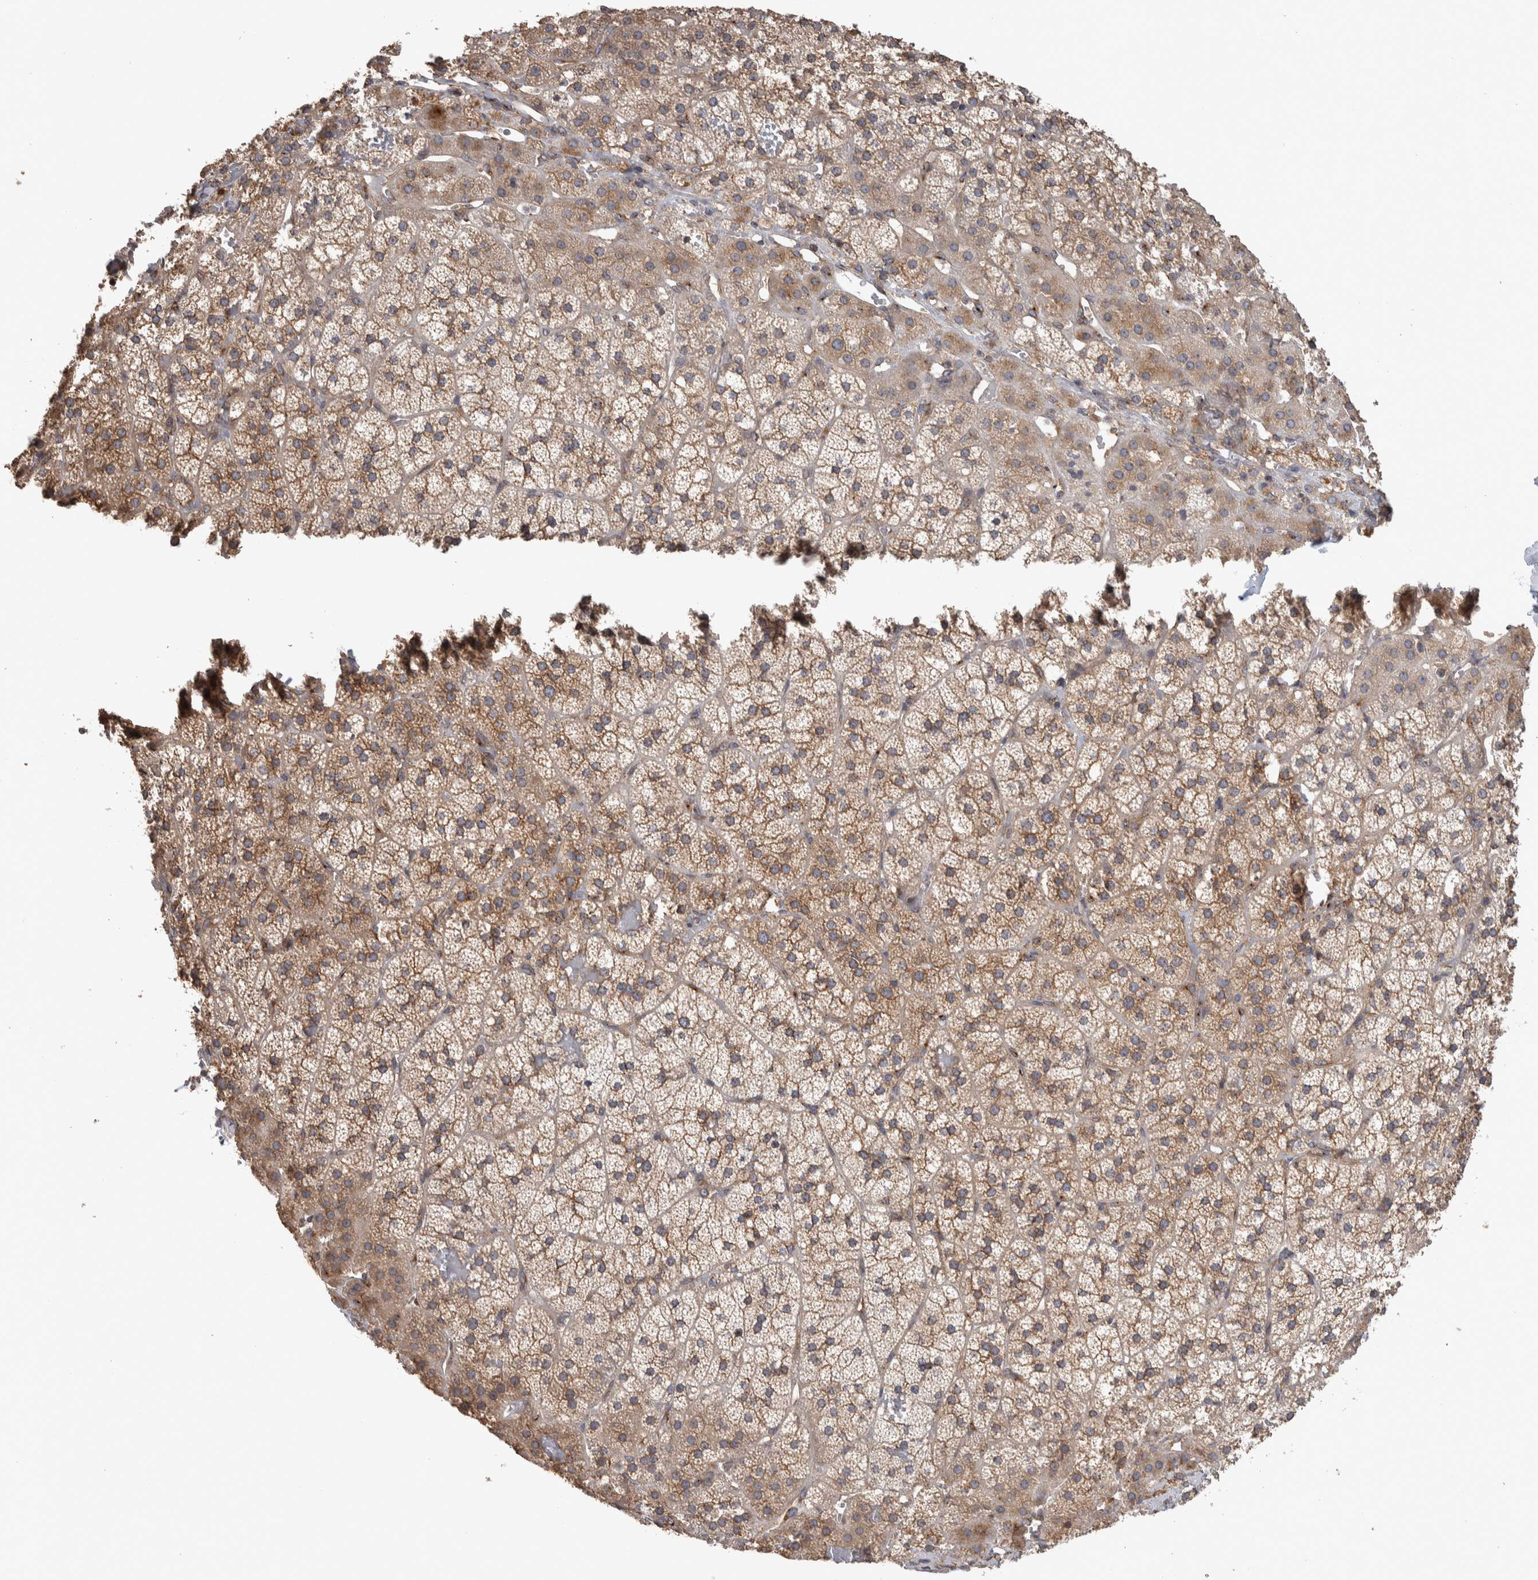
{"staining": {"intensity": "moderate", "quantity": ">75%", "location": "cytoplasmic/membranous"}, "tissue": "adrenal gland", "cell_type": "Glandular cells", "image_type": "normal", "snomed": [{"axis": "morphology", "description": "Normal tissue, NOS"}, {"axis": "topography", "description": "Adrenal gland"}], "caption": "The micrograph exhibits immunohistochemical staining of normal adrenal gland. There is moderate cytoplasmic/membranous staining is present in about >75% of glandular cells.", "gene": "IFRD1", "patient": {"sex": "female", "age": 44}}